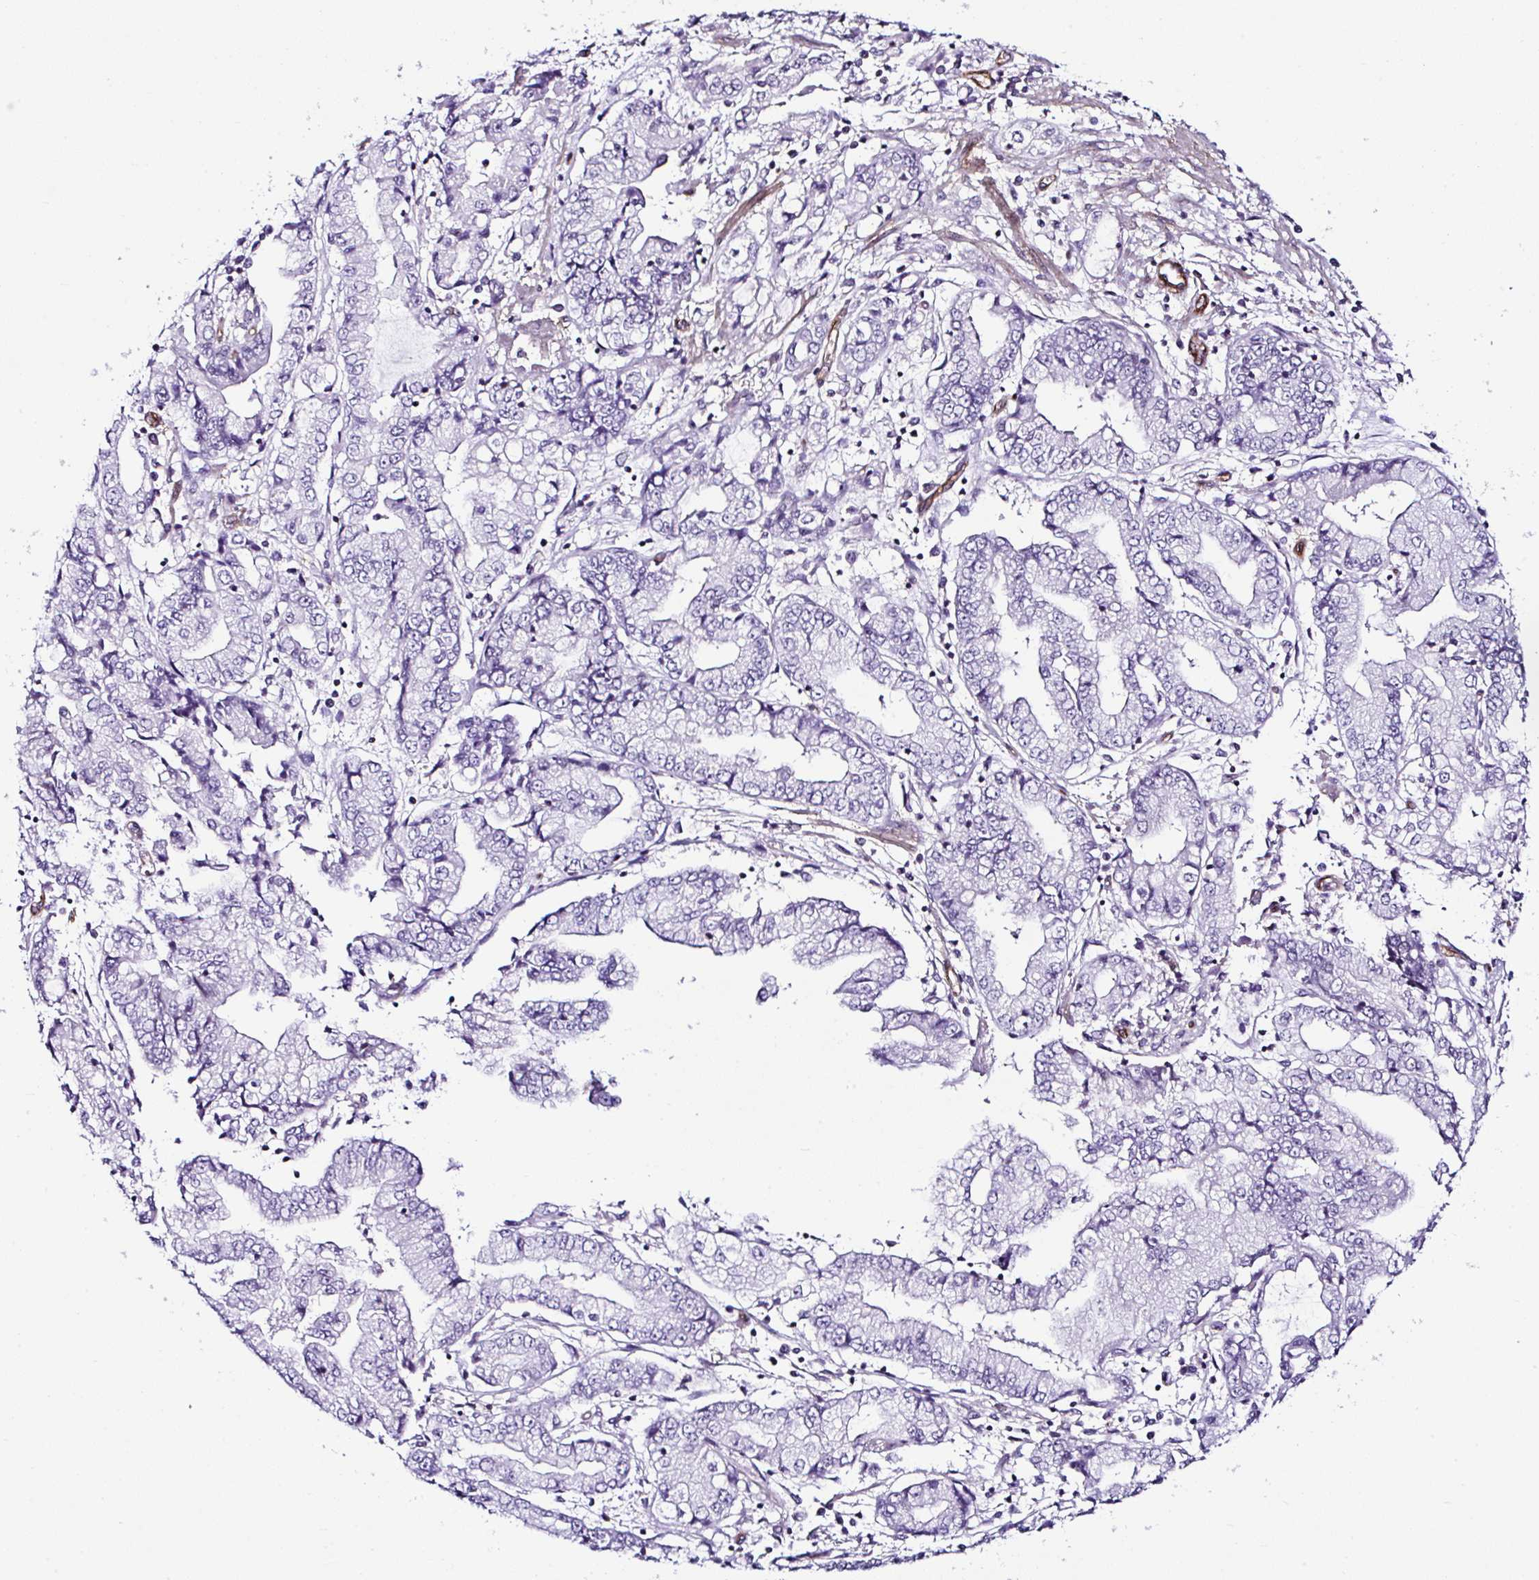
{"staining": {"intensity": "negative", "quantity": "none", "location": "none"}, "tissue": "stomach cancer", "cell_type": "Tumor cells", "image_type": "cancer", "snomed": [{"axis": "morphology", "description": "Adenocarcinoma, NOS"}, {"axis": "topography", "description": "Stomach, upper"}], "caption": "This is an IHC micrograph of stomach adenocarcinoma. There is no staining in tumor cells.", "gene": "FBXO34", "patient": {"sex": "female", "age": 74}}